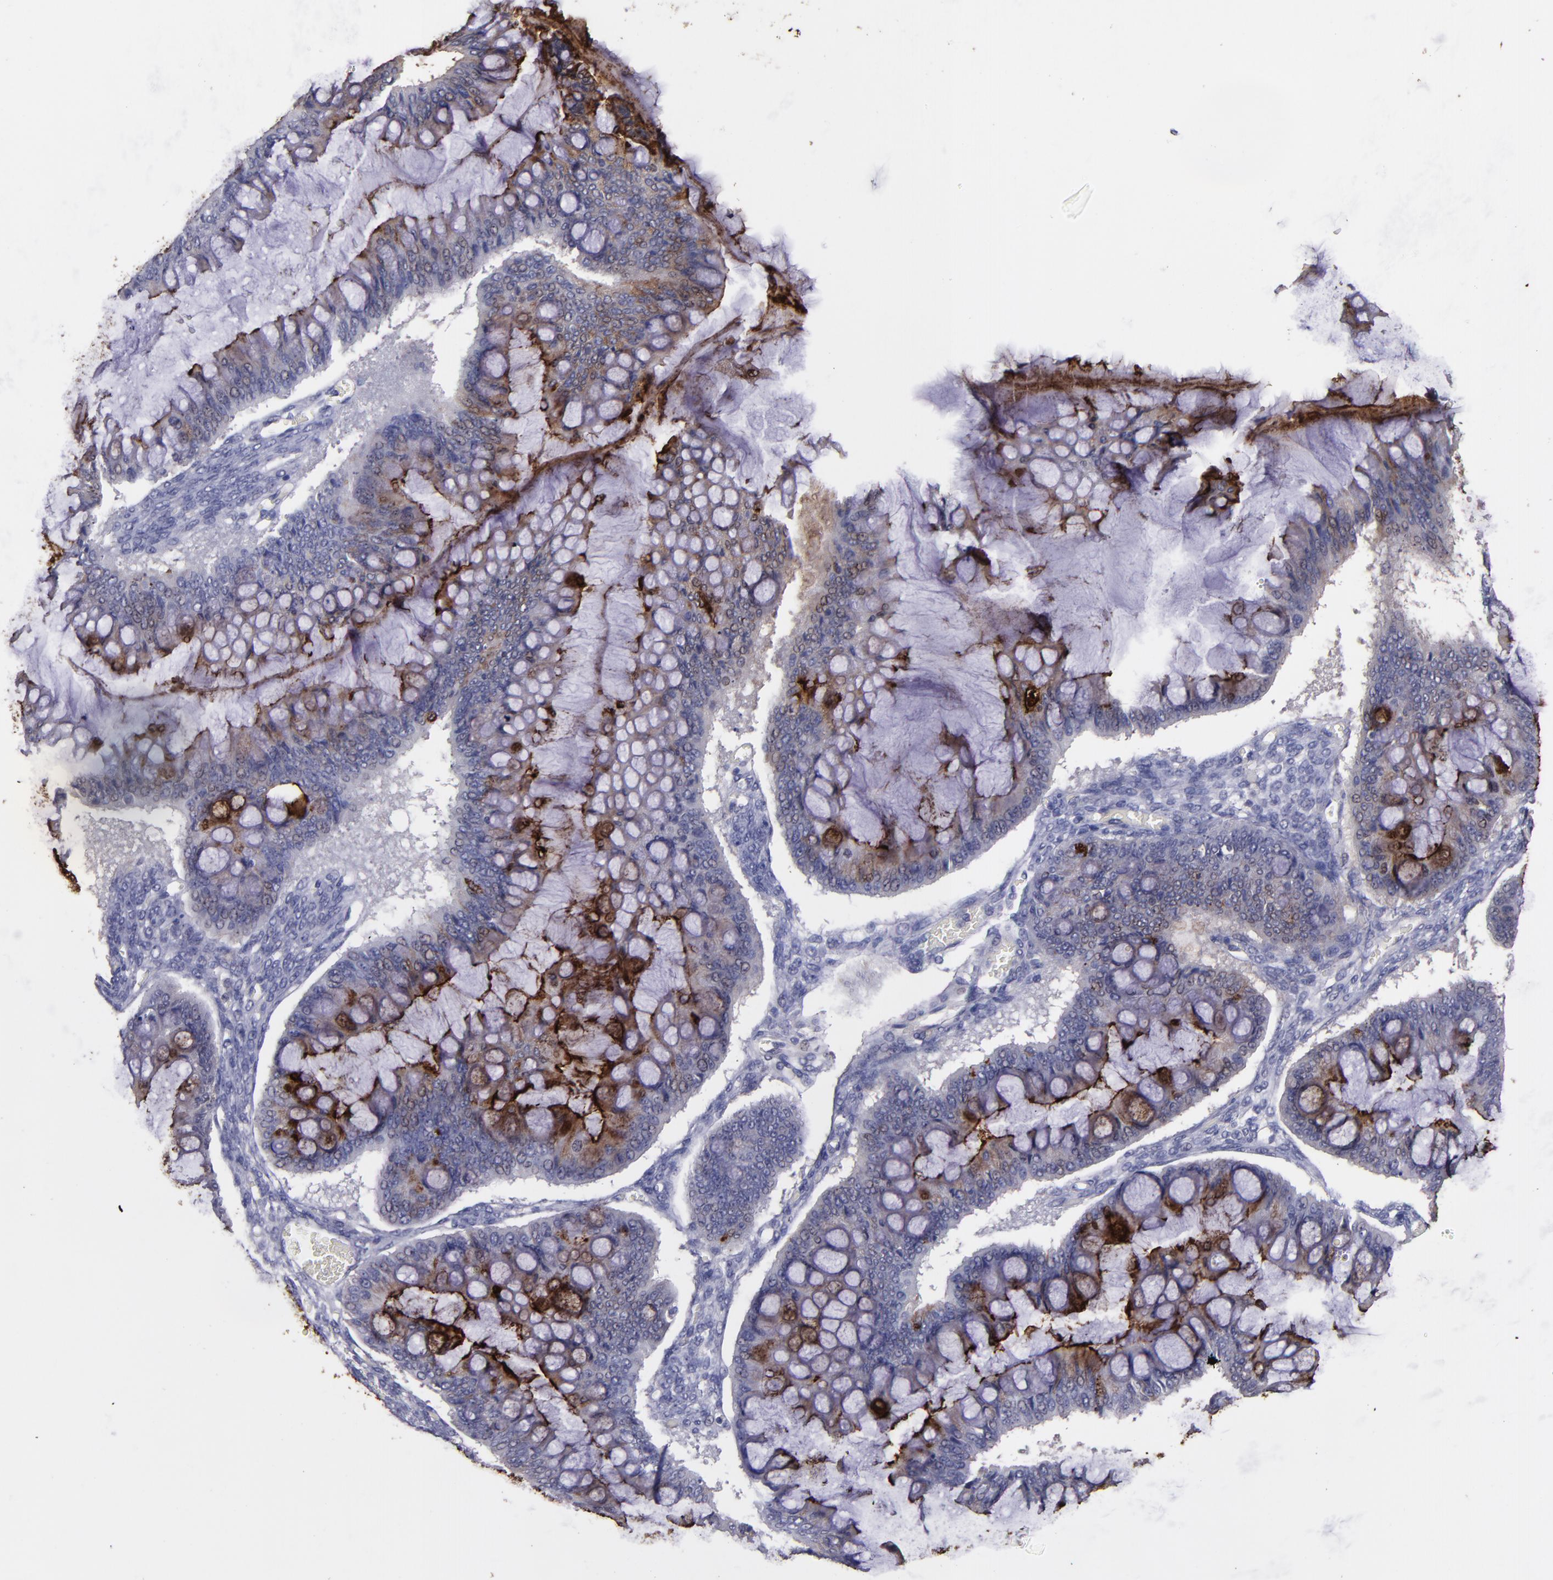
{"staining": {"intensity": "strong", "quantity": "25%-75%", "location": "cytoplasmic/membranous"}, "tissue": "ovarian cancer", "cell_type": "Tumor cells", "image_type": "cancer", "snomed": [{"axis": "morphology", "description": "Cystadenocarcinoma, mucinous, NOS"}, {"axis": "topography", "description": "Ovary"}], "caption": "Mucinous cystadenocarcinoma (ovarian) was stained to show a protein in brown. There is high levels of strong cytoplasmic/membranous expression in approximately 25%-75% of tumor cells. Nuclei are stained in blue.", "gene": "MFGE8", "patient": {"sex": "female", "age": 73}}